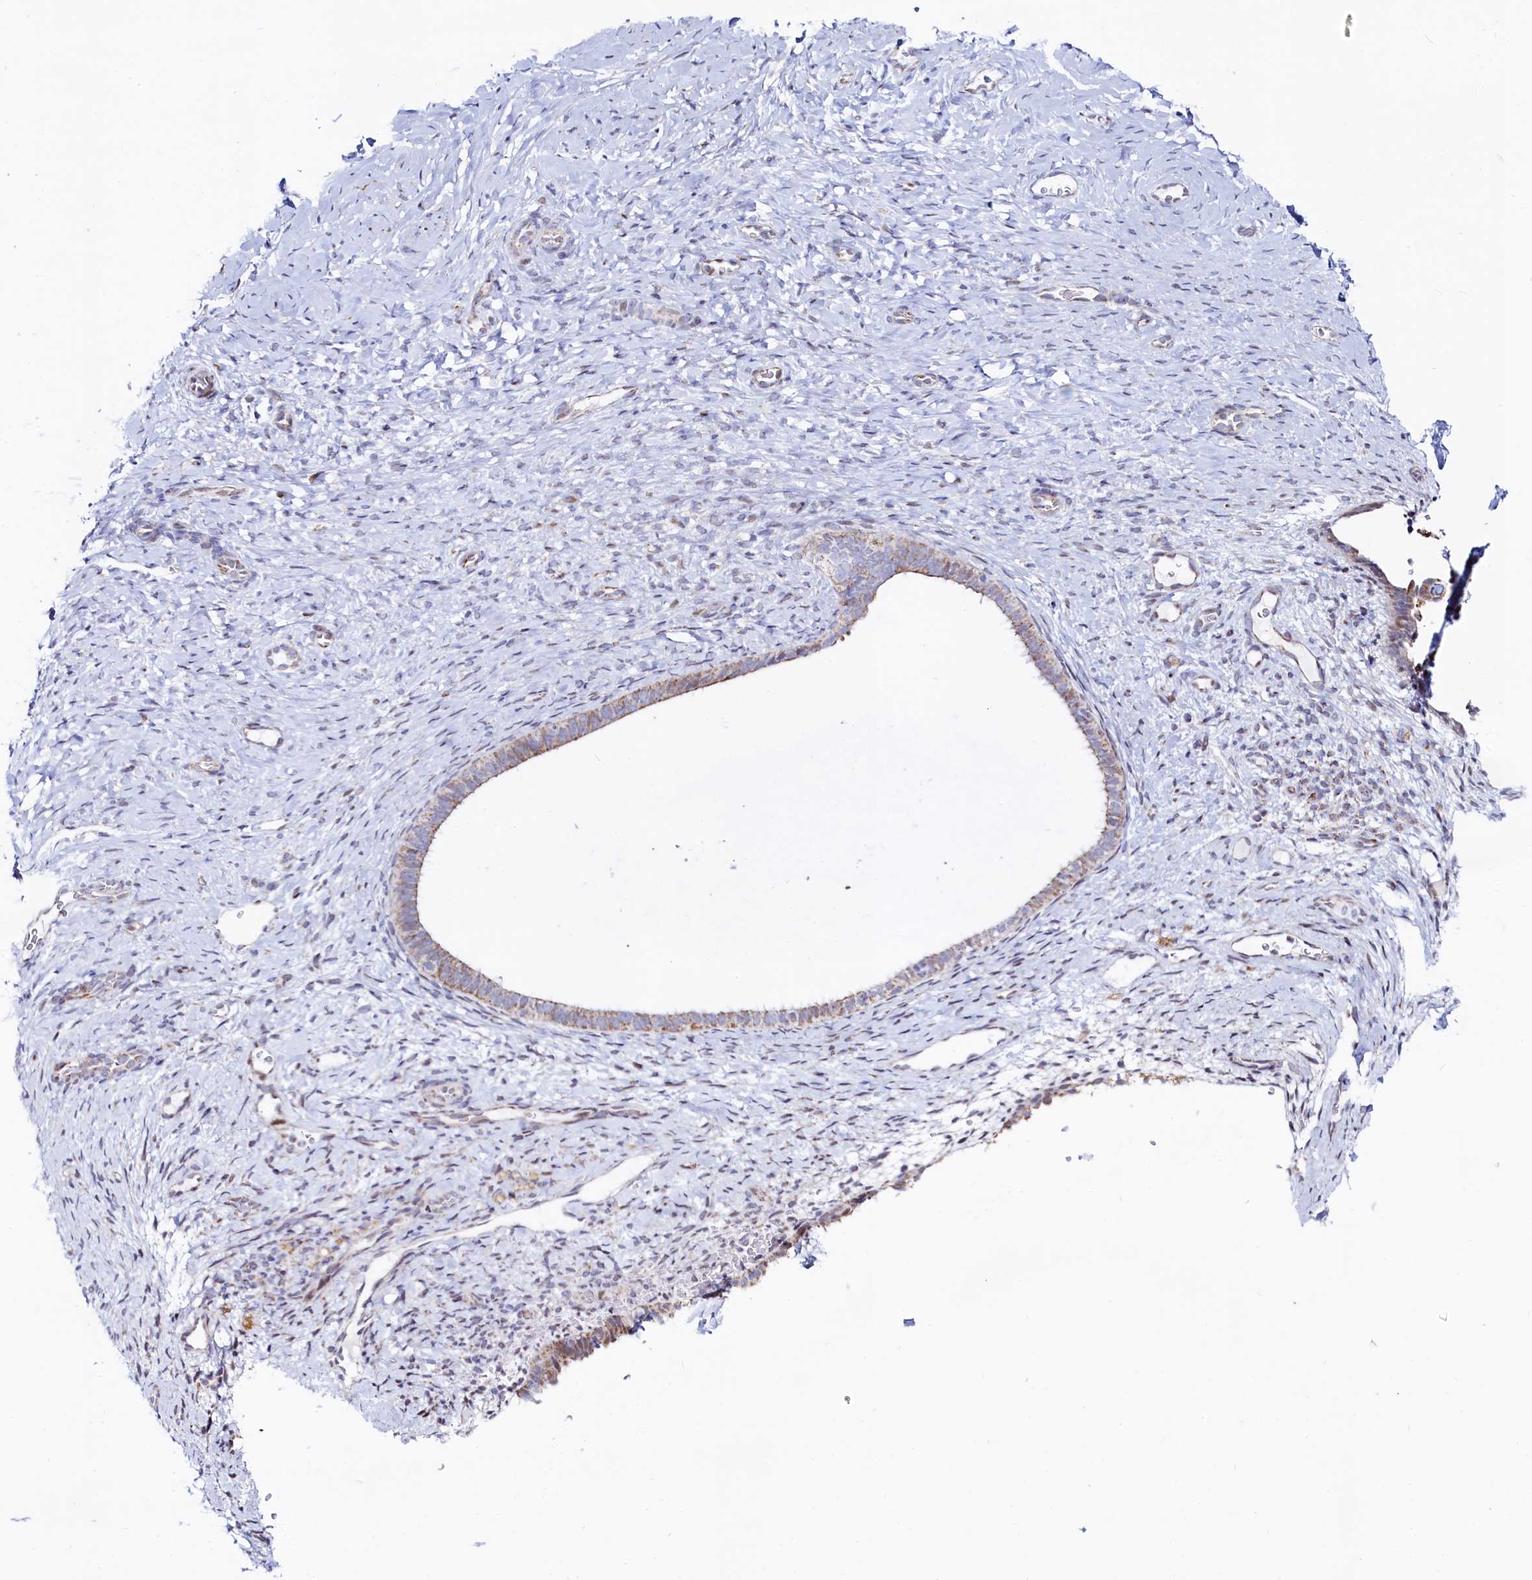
{"staining": {"intensity": "moderate", "quantity": "<25%", "location": "nuclear"}, "tissue": "endometrium", "cell_type": "Cells in endometrial stroma", "image_type": "normal", "snomed": [{"axis": "morphology", "description": "Normal tissue, NOS"}, {"axis": "topography", "description": "Endometrium"}], "caption": "Endometrium stained for a protein (brown) displays moderate nuclear positive positivity in about <25% of cells in endometrial stroma.", "gene": "HDGFL3", "patient": {"sex": "female", "age": 65}}